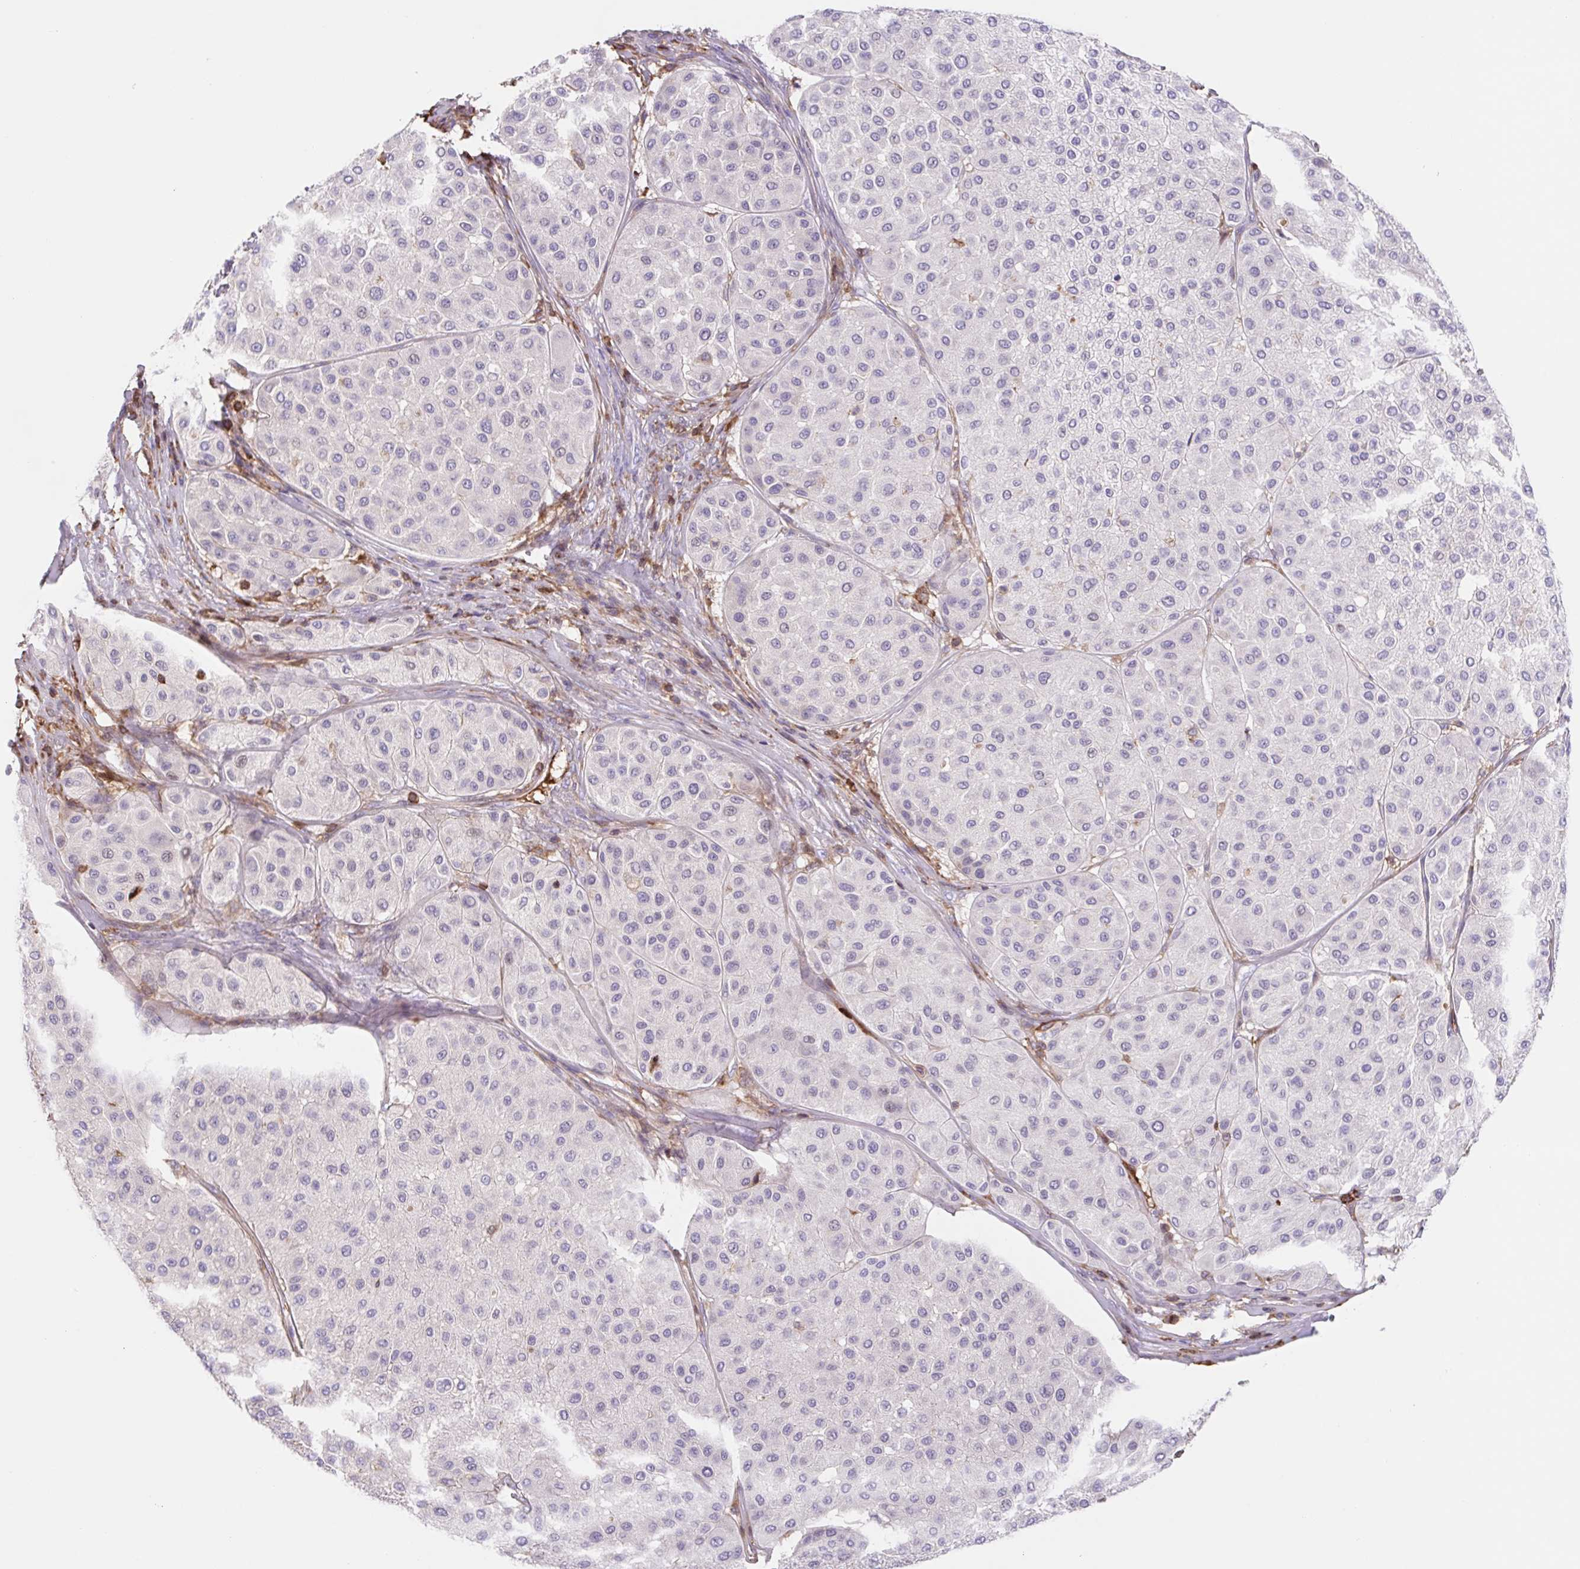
{"staining": {"intensity": "negative", "quantity": "none", "location": "none"}, "tissue": "melanoma", "cell_type": "Tumor cells", "image_type": "cancer", "snomed": [{"axis": "morphology", "description": "Malignant melanoma, Metastatic site"}, {"axis": "topography", "description": "Smooth muscle"}], "caption": "DAB immunohistochemical staining of human malignant melanoma (metastatic site) shows no significant positivity in tumor cells.", "gene": "TPRG1", "patient": {"sex": "male", "age": 41}}